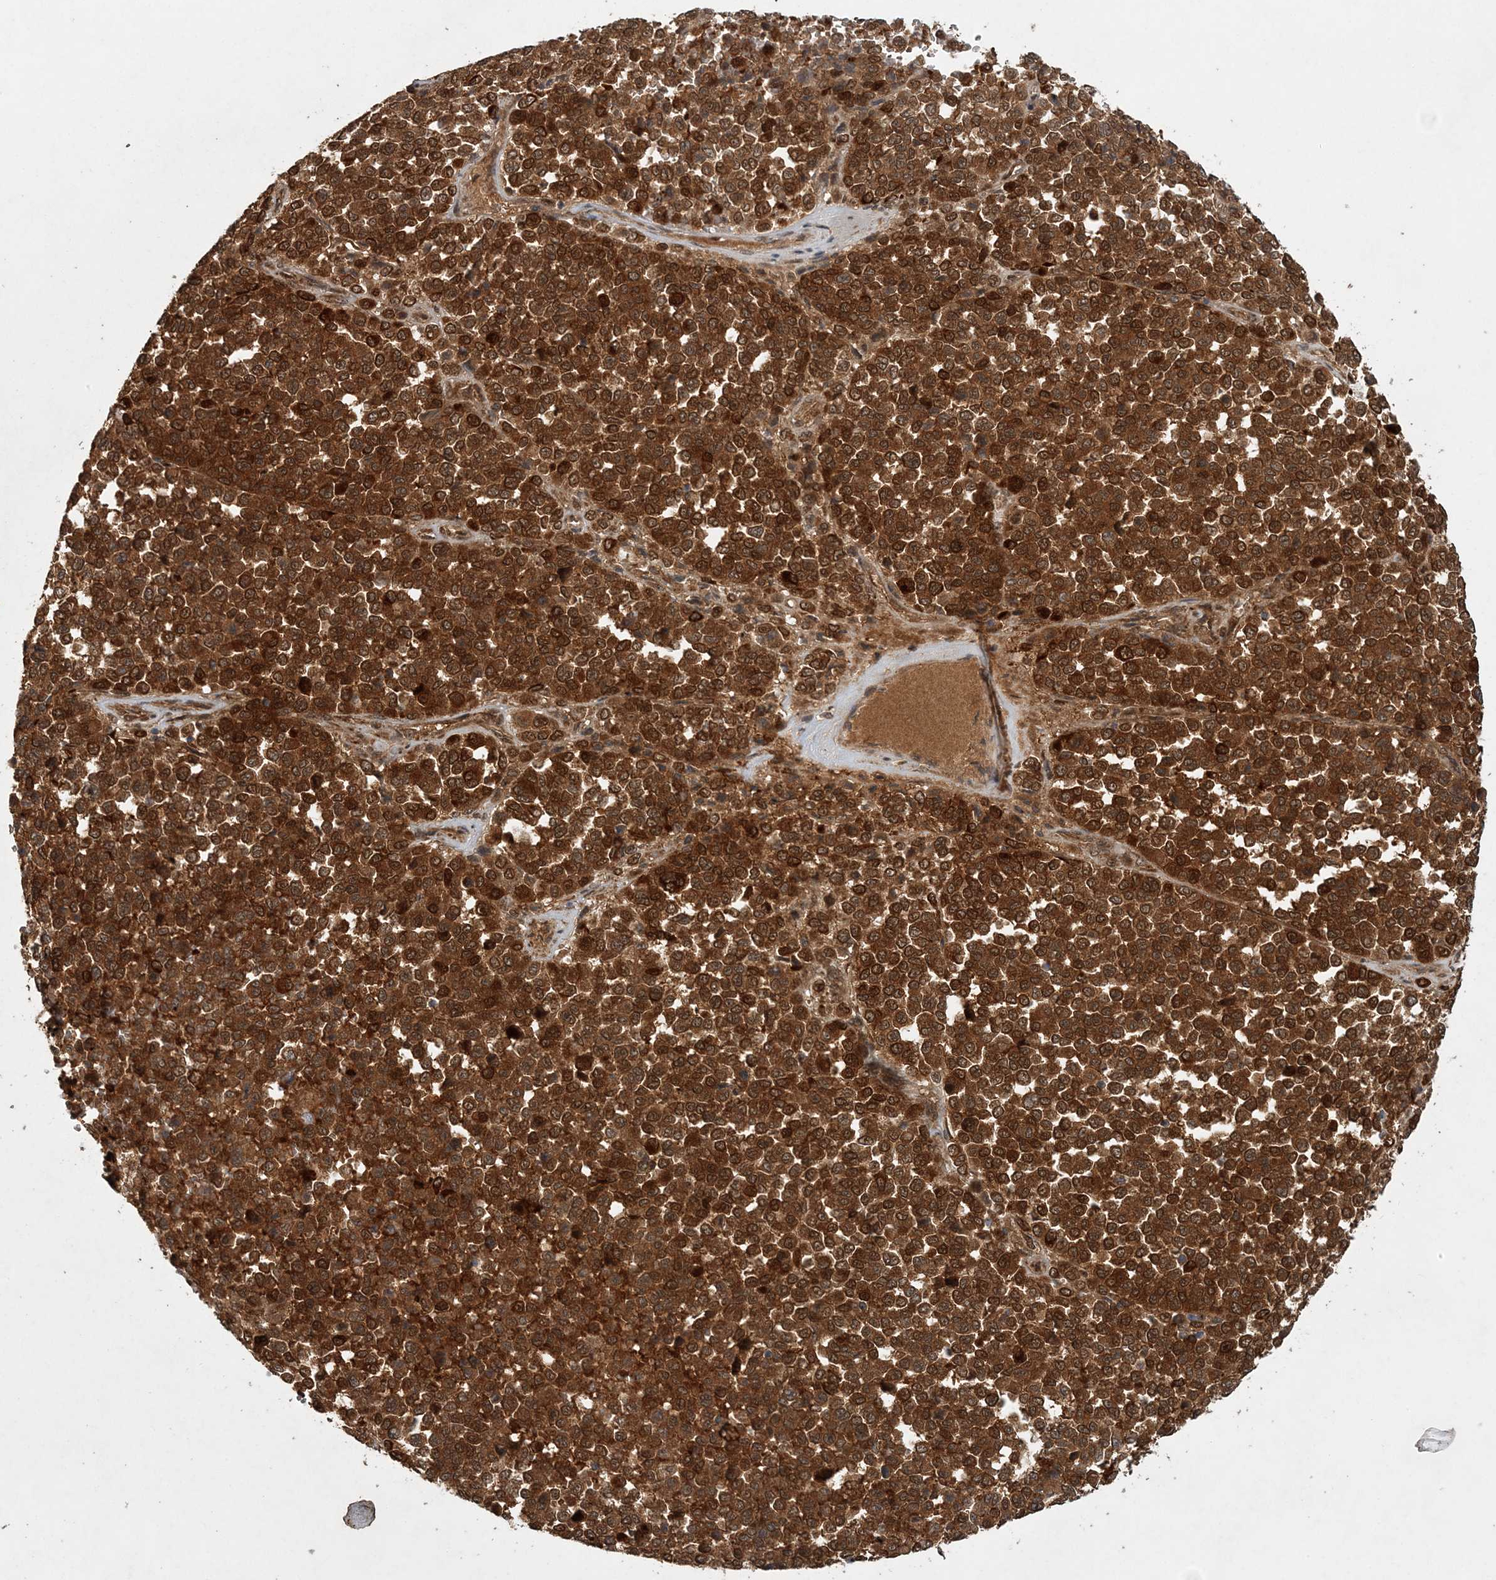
{"staining": {"intensity": "strong", "quantity": ">75%", "location": "cytoplasmic/membranous,nuclear"}, "tissue": "melanoma", "cell_type": "Tumor cells", "image_type": "cancer", "snomed": [{"axis": "morphology", "description": "Malignant melanoma, Metastatic site"}, {"axis": "topography", "description": "Pancreas"}], "caption": "A histopathology image of human malignant melanoma (metastatic site) stained for a protein reveals strong cytoplasmic/membranous and nuclear brown staining in tumor cells.", "gene": "UBTD2", "patient": {"sex": "female", "age": 30}}